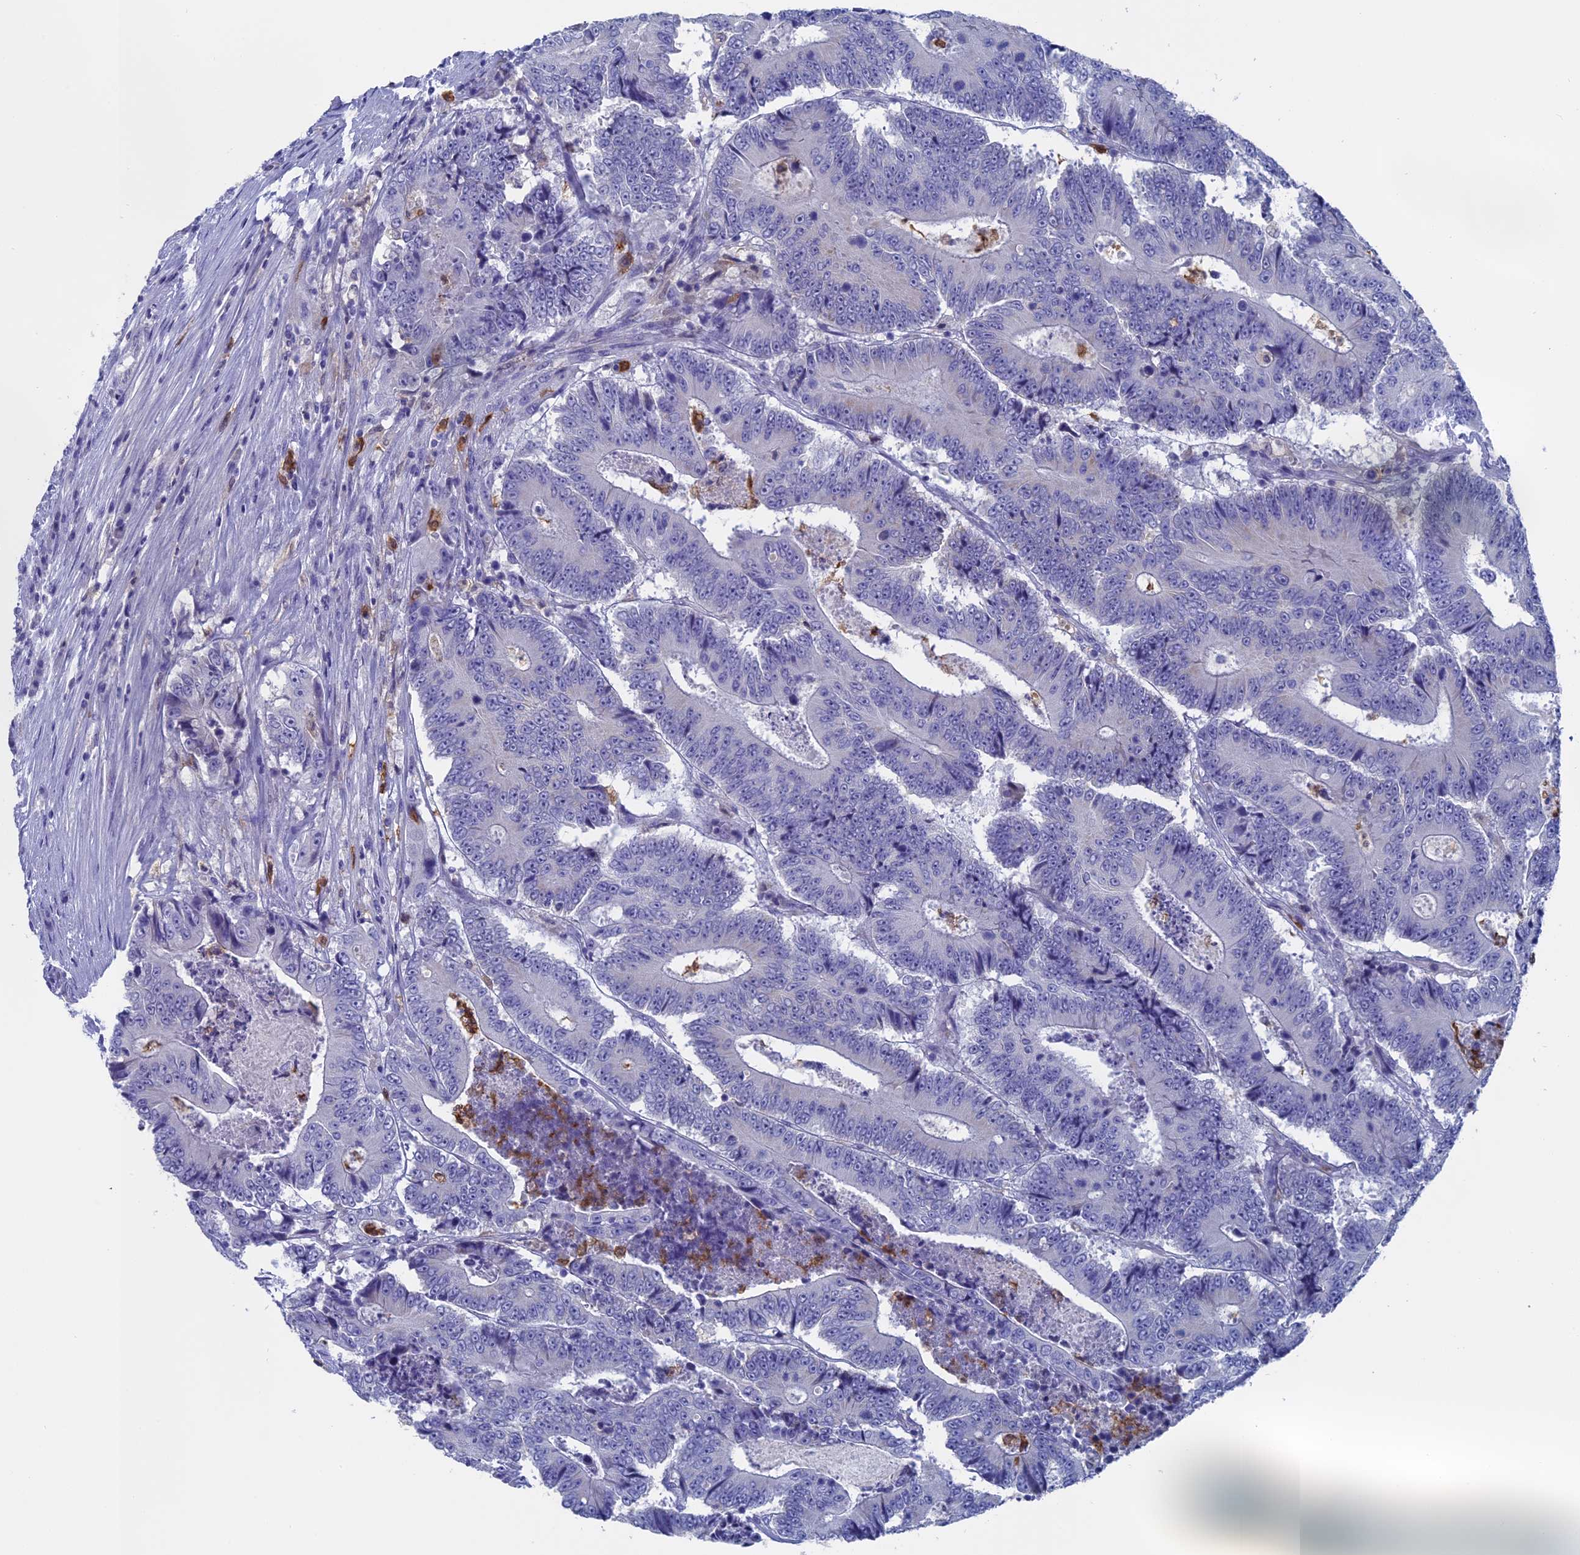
{"staining": {"intensity": "negative", "quantity": "none", "location": "none"}, "tissue": "colorectal cancer", "cell_type": "Tumor cells", "image_type": "cancer", "snomed": [{"axis": "morphology", "description": "Adenocarcinoma, NOS"}, {"axis": "topography", "description": "Colon"}], "caption": "Tumor cells are negative for brown protein staining in colorectal cancer (adenocarcinoma).", "gene": "NCF4", "patient": {"sex": "male", "age": 83}}